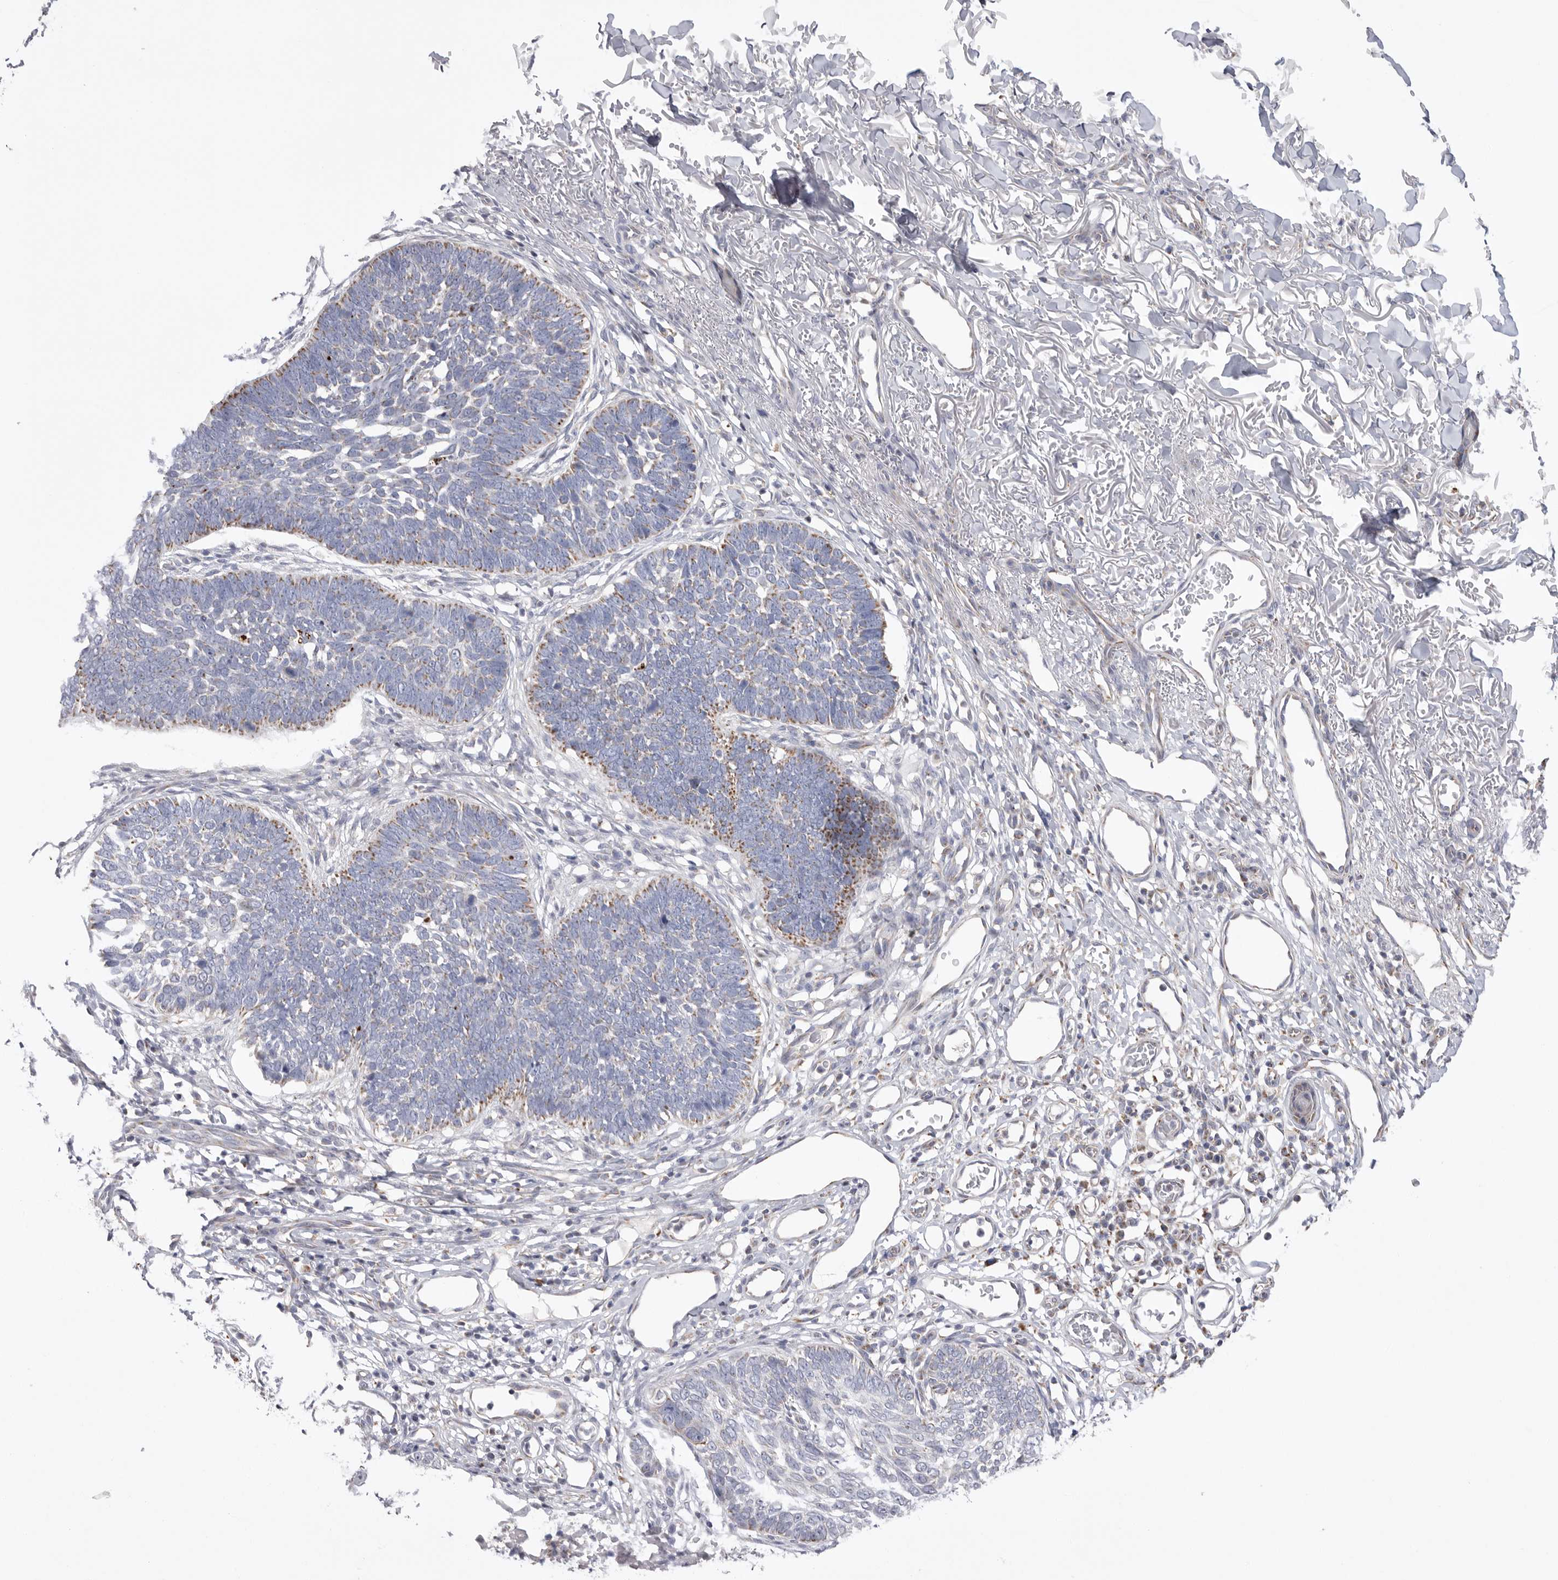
{"staining": {"intensity": "weak", "quantity": "<25%", "location": "cytoplasmic/membranous"}, "tissue": "skin cancer", "cell_type": "Tumor cells", "image_type": "cancer", "snomed": [{"axis": "morphology", "description": "Normal tissue, NOS"}, {"axis": "morphology", "description": "Basal cell carcinoma"}, {"axis": "topography", "description": "Skin"}], "caption": "The IHC photomicrograph has no significant staining in tumor cells of skin cancer (basal cell carcinoma) tissue.", "gene": "VDAC3", "patient": {"sex": "male", "age": 77}}